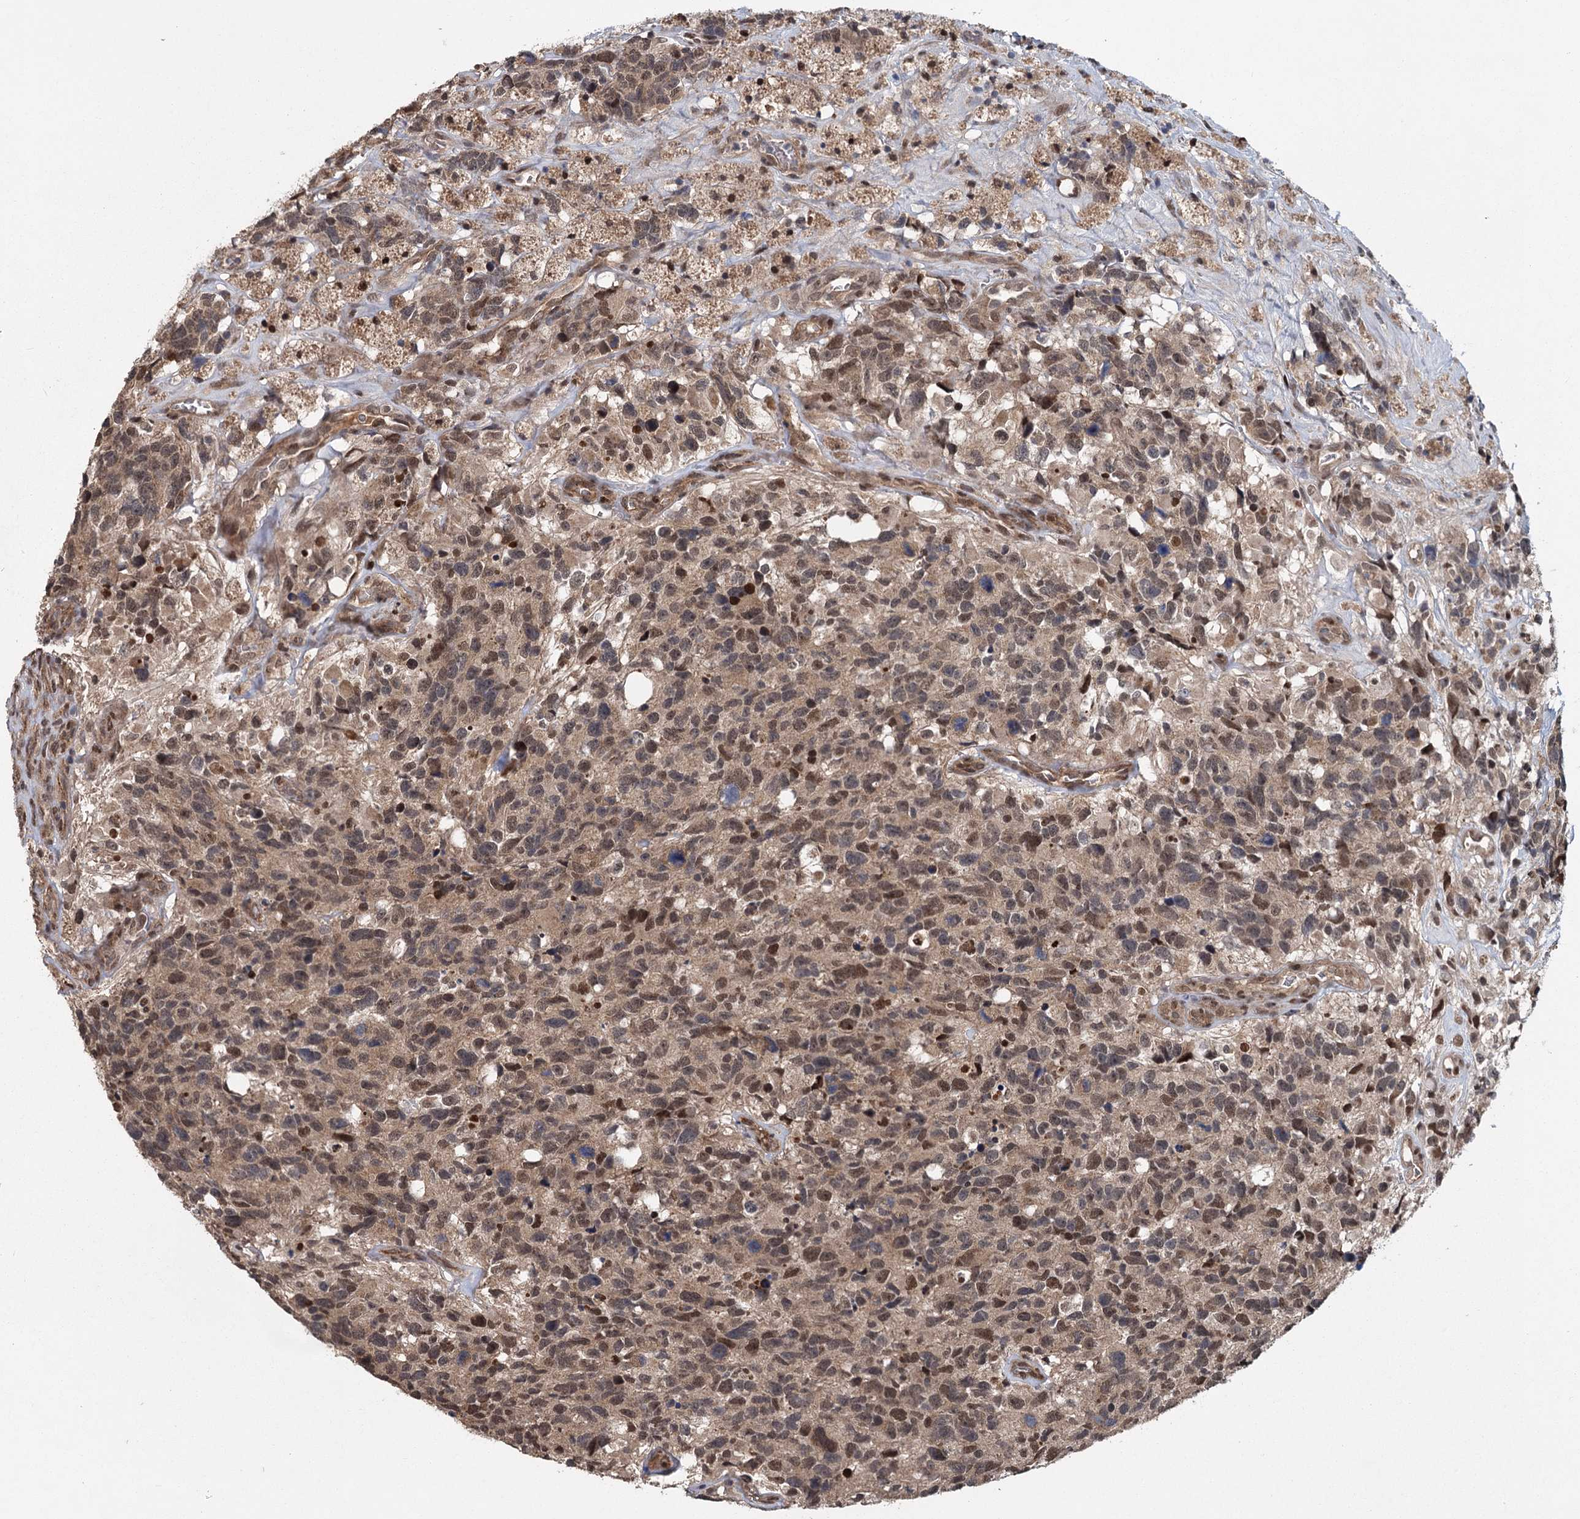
{"staining": {"intensity": "moderate", "quantity": "25%-75%", "location": "nuclear"}, "tissue": "glioma", "cell_type": "Tumor cells", "image_type": "cancer", "snomed": [{"axis": "morphology", "description": "Glioma, malignant, High grade"}, {"axis": "topography", "description": "Brain"}], "caption": "Protein expression analysis of human malignant glioma (high-grade) reveals moderate nuclear positivity in about 25%-75% of tumor cells.", "gene": "MYG1", "patient": {"sex": "male", "age": 76}}